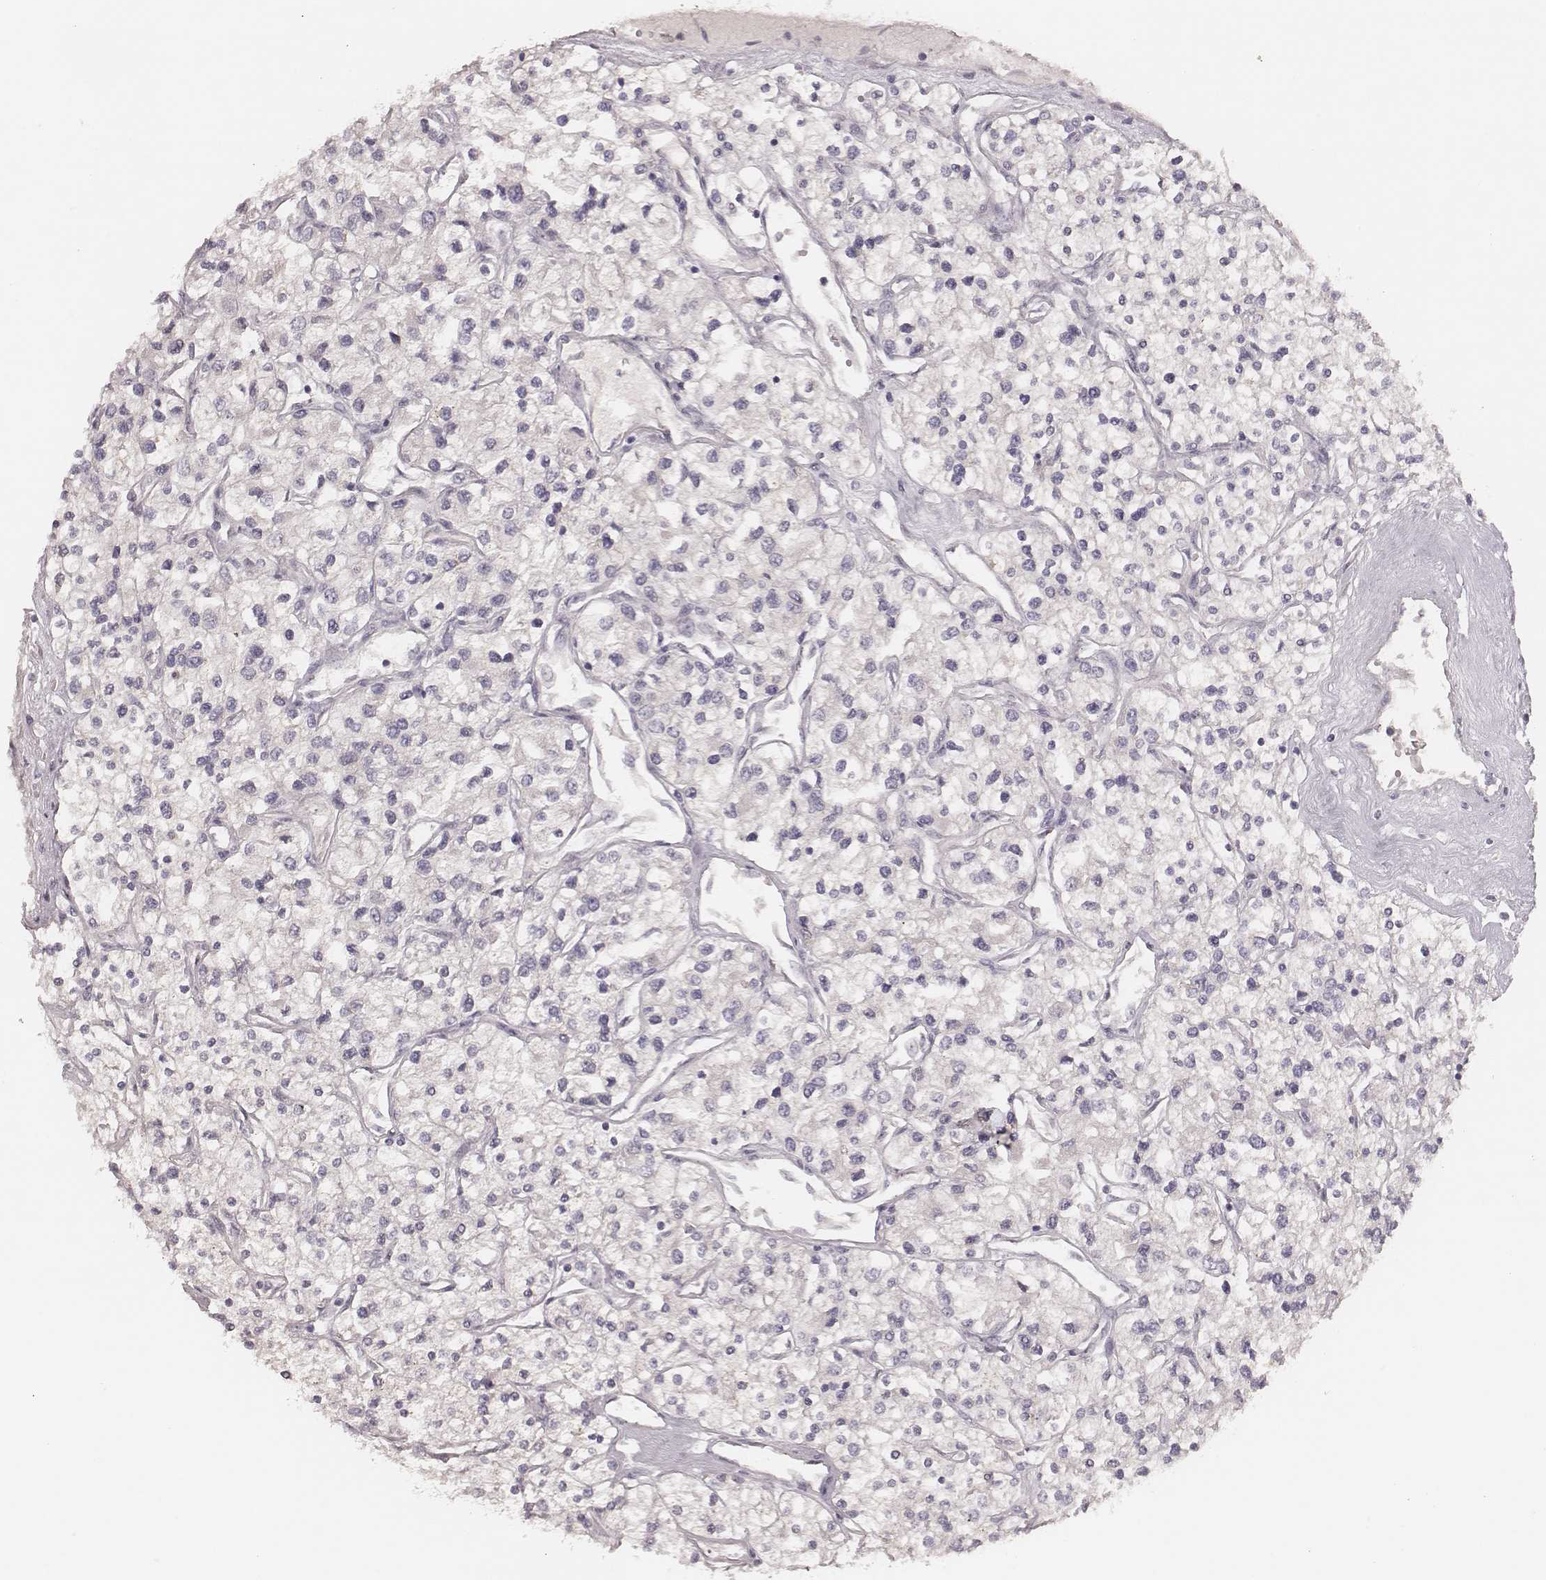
{"staining": {"intensity": "negative", "quantity": "none", "location": "none"}, "tissue": "renal cancer", "cell_type": "Tumor cells", "image_type": "cancer", "snomed": [{"axis": "morphology", "description": "Adenocarcinoma, NOS"}, {"axis": "topography", "description": "Kidney"}], "caption": "The photomicrograph exhibits no staining of tumor cells in adenocarcinoma (renal). The staining is performed using DAB brown chromogen with nuclei counter-stained in using hematoxylin.", "gene": "FAM13B", "patient": {"sex": "male", "age": 80}}